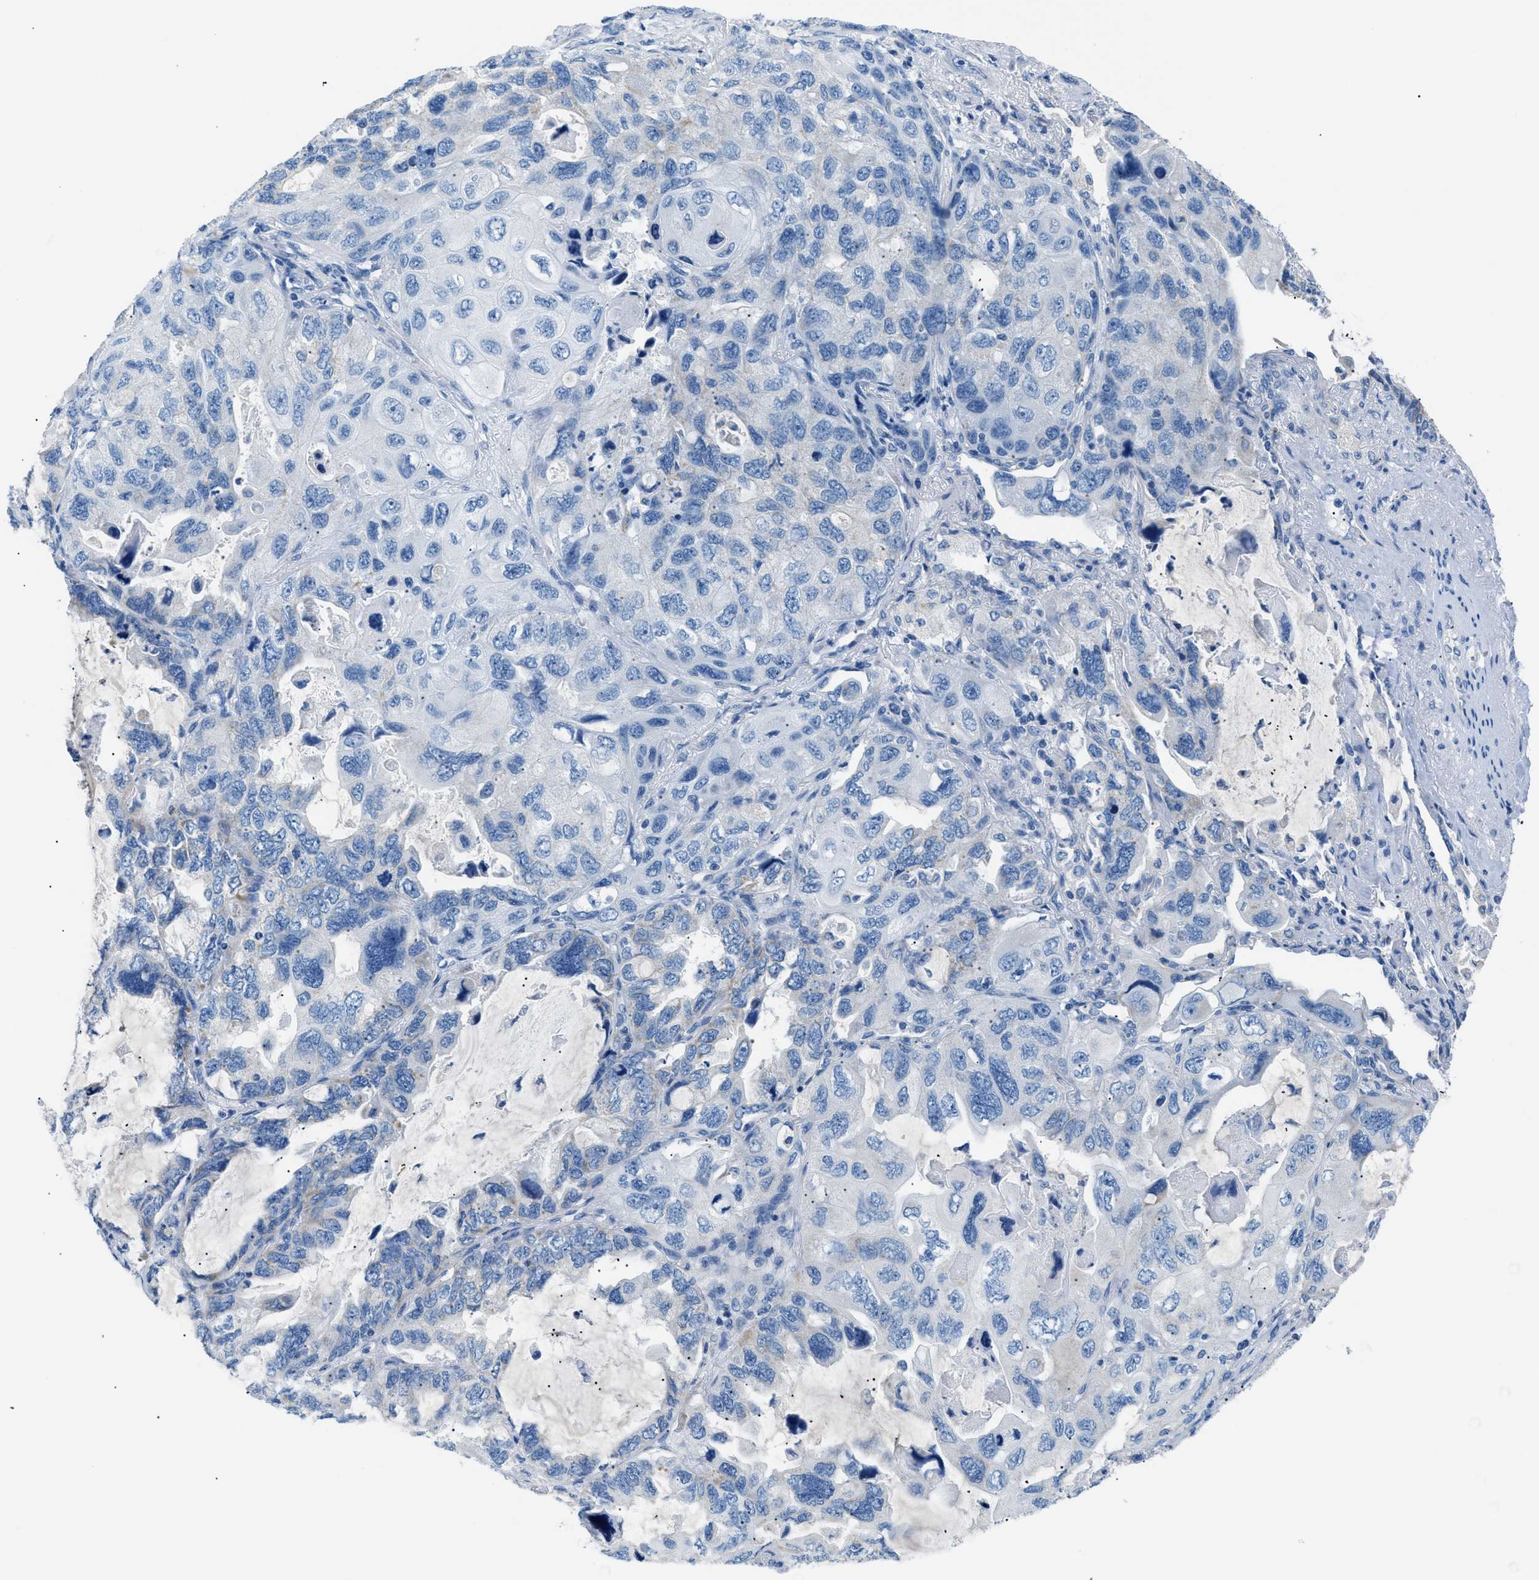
{"staining": {"intensity": "negative", "quantity": "none", "location": "none"}, "tissue": "lung cancer", "cell_type": "Tumor cells", "image_type": "cancer", "snomed": [{"axis": "morphology", "description": "Squamous cell carcinoma, NOS"}, {"axis": "topography", "description": "Lung"}], "caption": "This is an immunohistochemistry image of human squamous cell carcinoma (lung). There is no expression in tumor cells.", "gene": "ILDR1", "patient": {"sex": "female", "age": 73}}